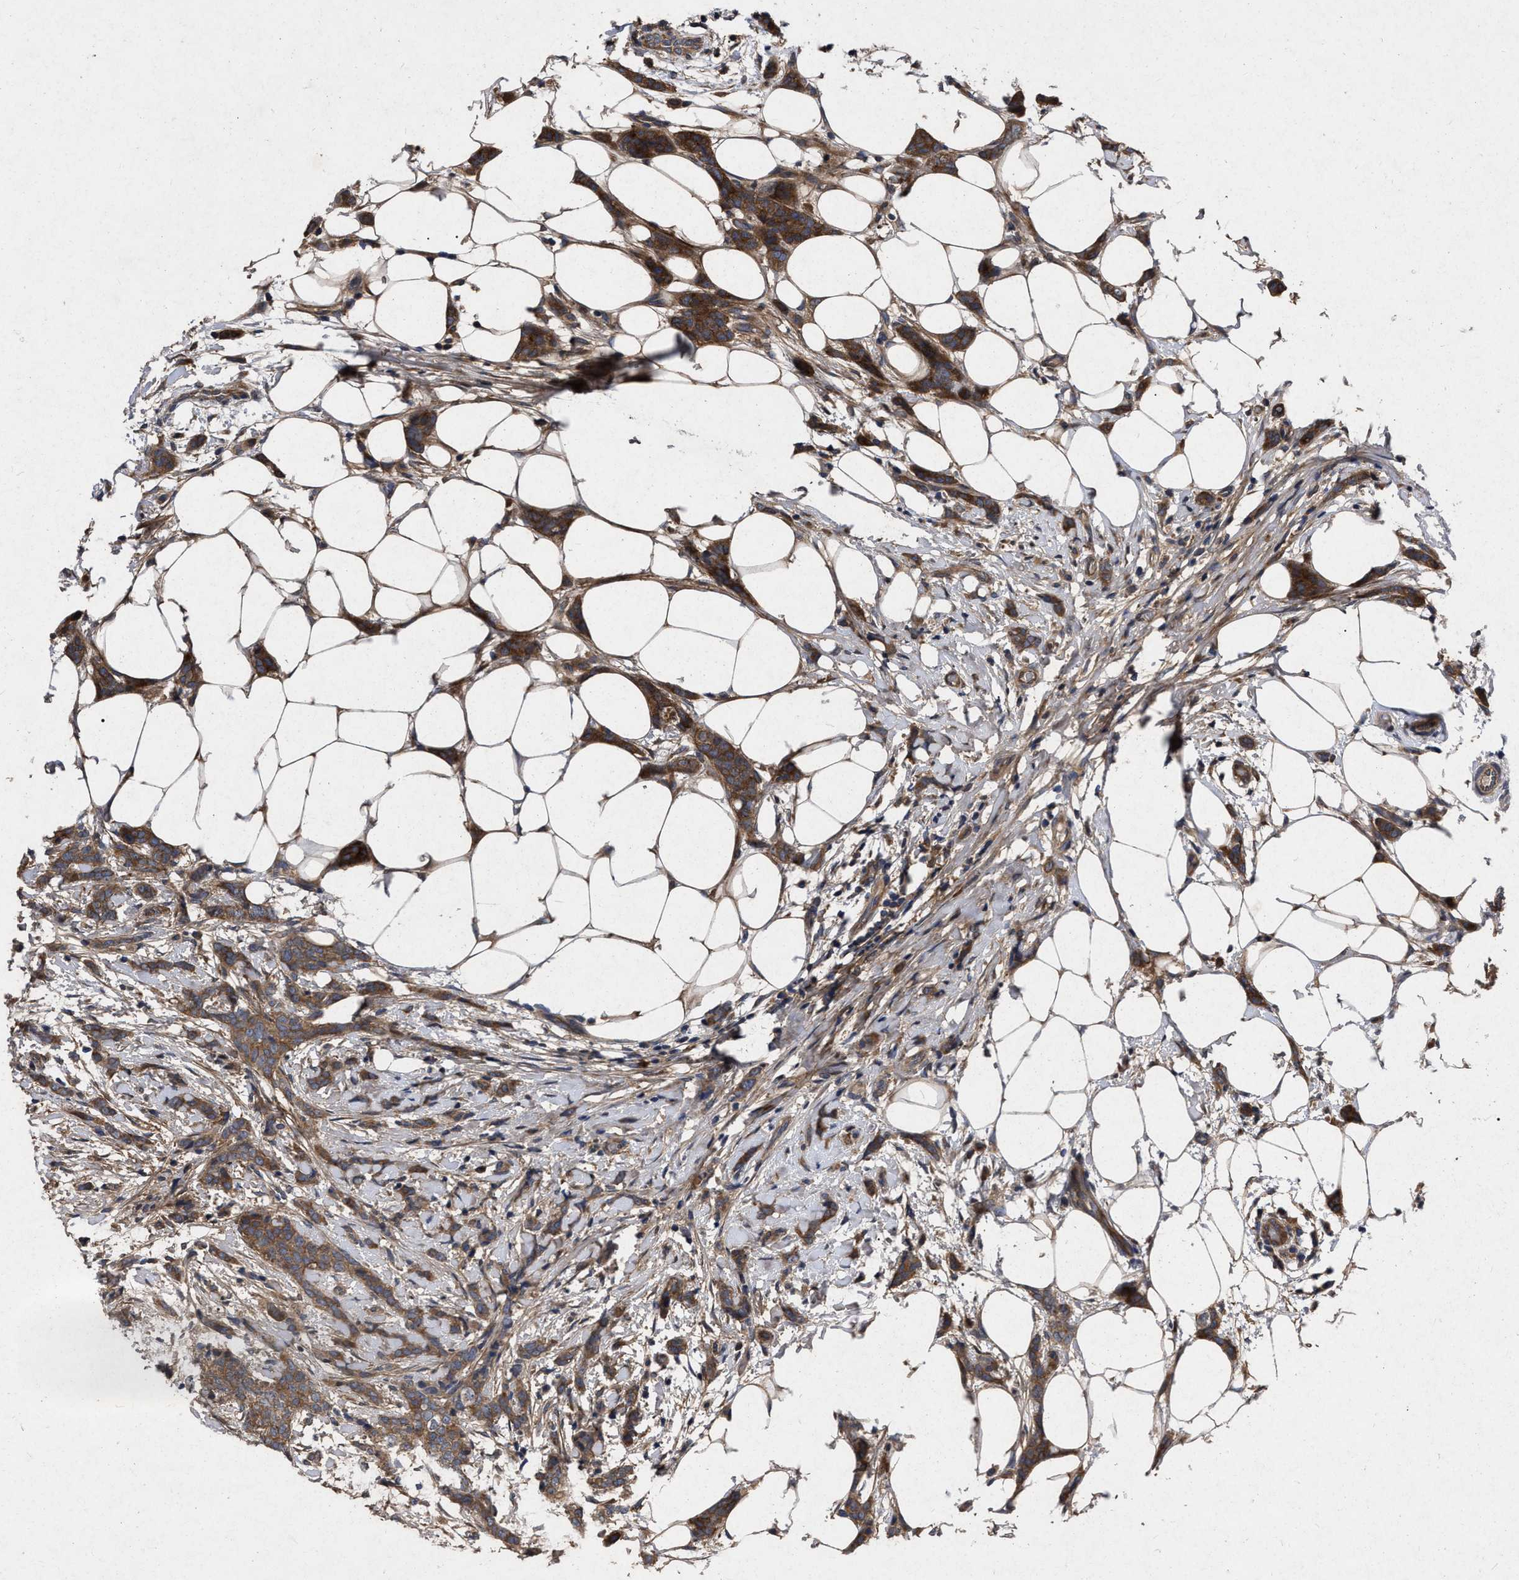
{"staining": {"intensity": "moderate", "quantity": ">75%", "location": "cytoplasmic/membranous"}, "tissue": "breast cancer", "cell_type": "Tumor cells", "image_type": "cancer", "snomed": [{"axis": "morphology", "description": "Lobular carcinoma"}, {"axis": "topography", "description": "Skin"}, {"axis": "topography", "description": "Breast"}], "caption": "Human breast cancer (lobular carcinoma) stained with a brown dye reveals moderate cytoplasmic/membranous positive staining in approximately >75% of tumor cells.", "gene": "CDKN2C", "patient": {"sex": "female", "age": 46}}